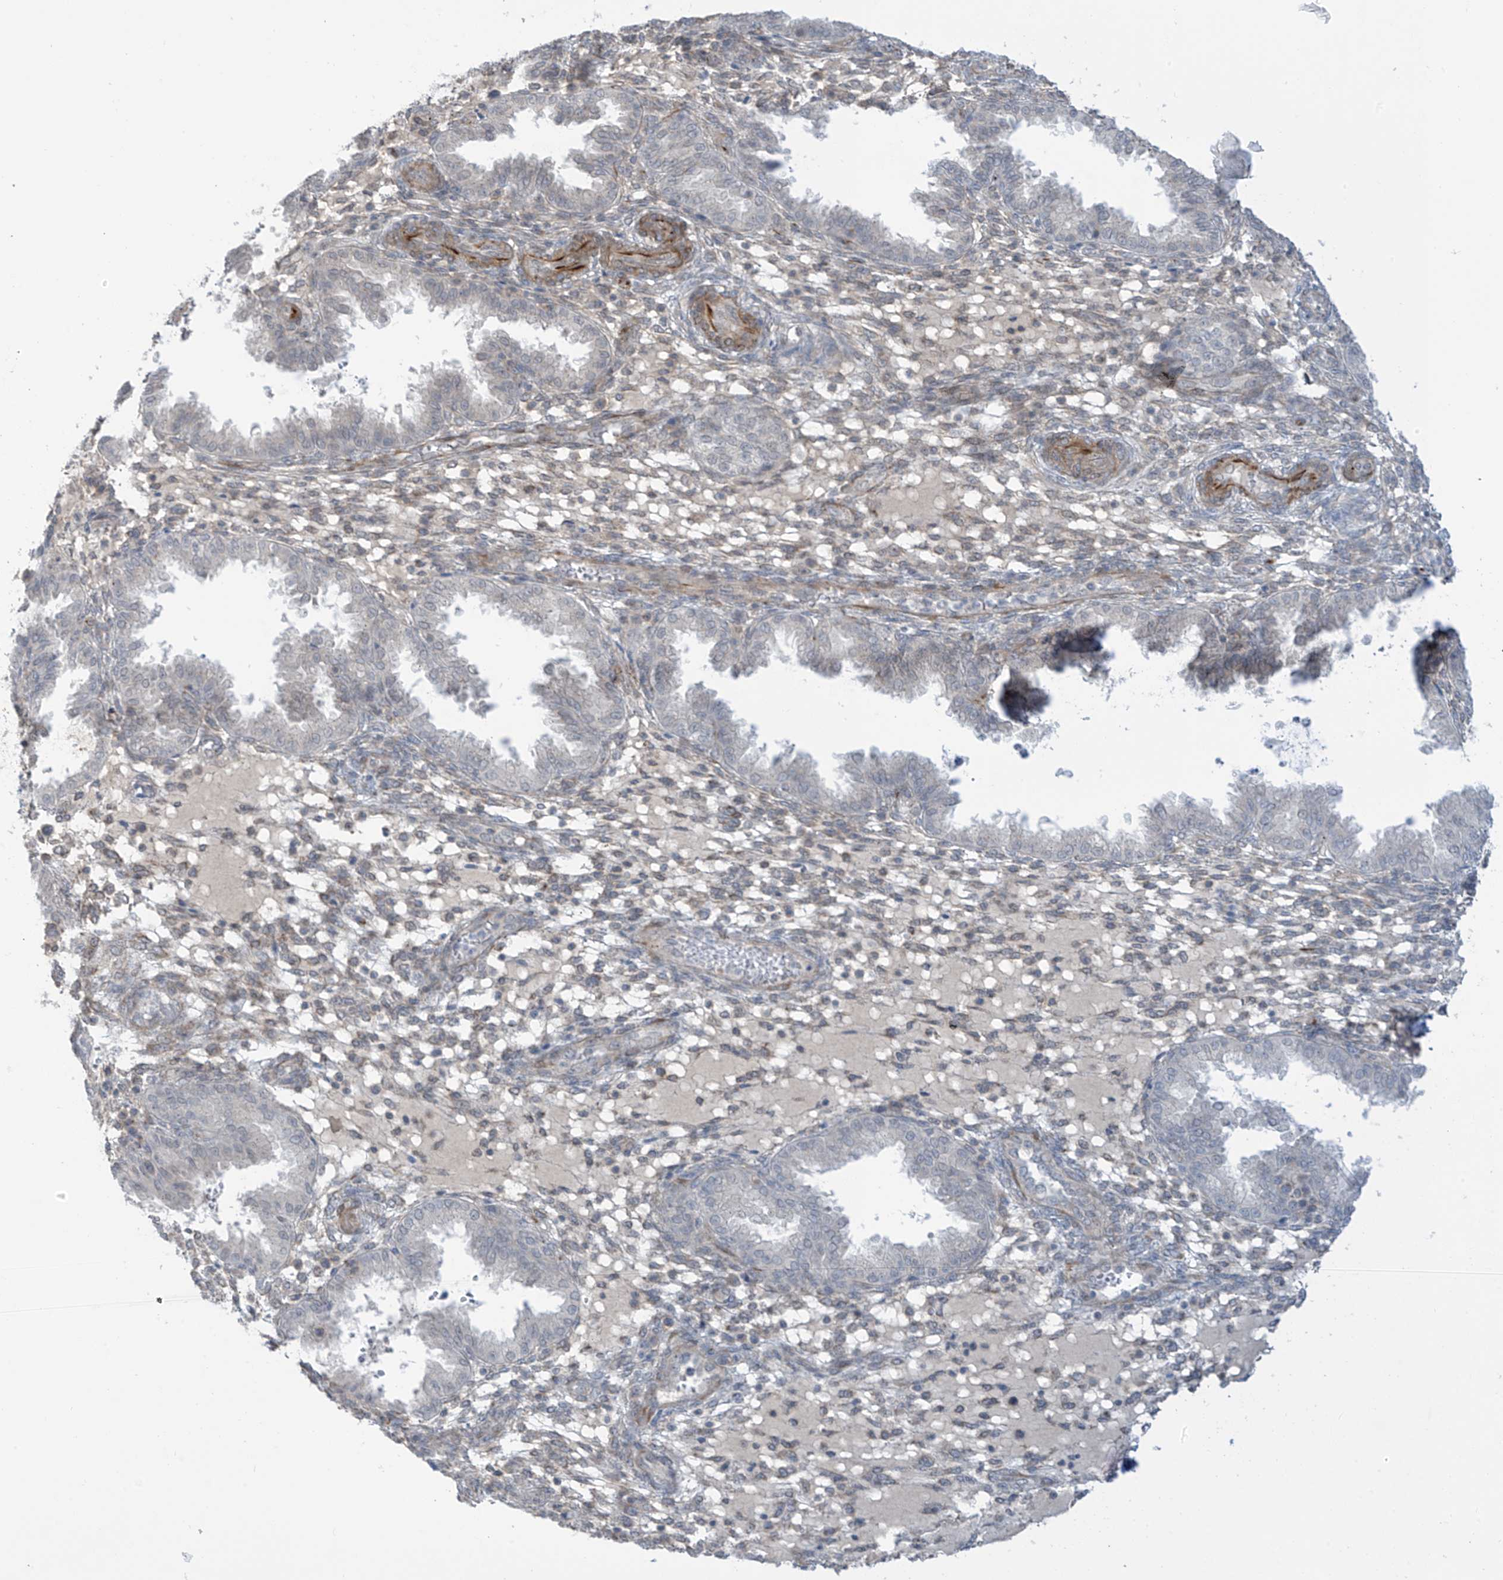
{"staining": {"intensity": "negative", "quantity": "none", "location": "none"}, "tissue": "endometrium", "cell_type": "Cells in endometrial stroma", "image_type": "normal", "snomed": [{"axis": "morphology", "description": "Normal tissue, NOS"}, {"axis": "topography", "description": "Endometrium"}], "caption": "High magnification brightfield microscopy of normal endometrium stained with DAB (3,3'-diaminobenzidine) (brown) and counterstained with hematoxylin (blue): cells in endometrial stroma show no significant expression.", "gene": "HS6ST2", "patient": {"sex": "female", "age": 33}}